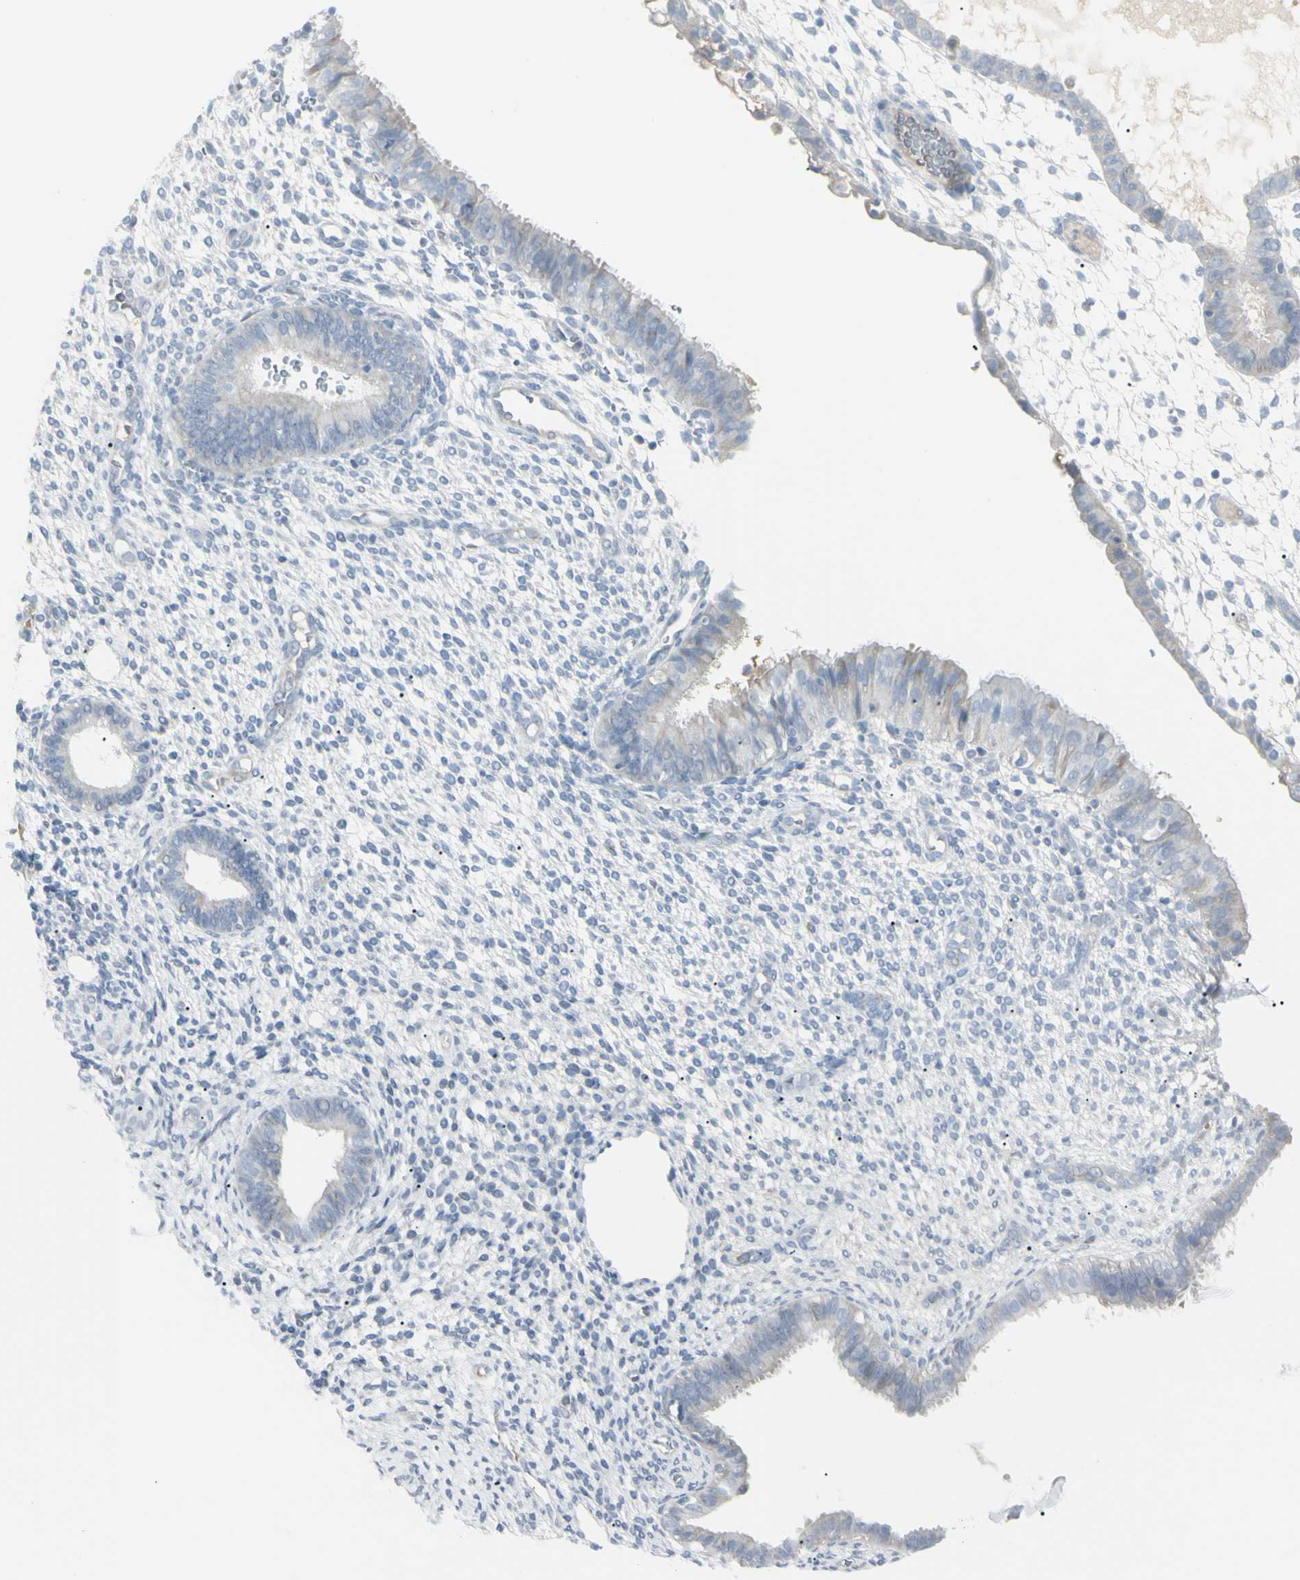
{"staining": {"intensity": "negative", "quantity": "none", "location": "none"}, "tissue": "endometrium", "cell_type": "Cells in endometrial stroma", "image_type": "normal", "snomed": [{"axis": "morphology", "description": "Normal tissue, NOS"}, {"axis": "topography", "description": "Endometrium"}], "caption": "Immunohistochemical staining of benign human endometrium displays no significant positivity in cells in endometrial stroma. The staining was performed using DAB to visualize the protein expression in brown, while the nuclei were stained in blue with hematoxylin (Magnification: 20x).", "gene": "PIP", "patient": {"sex": "female", "age": 61}}